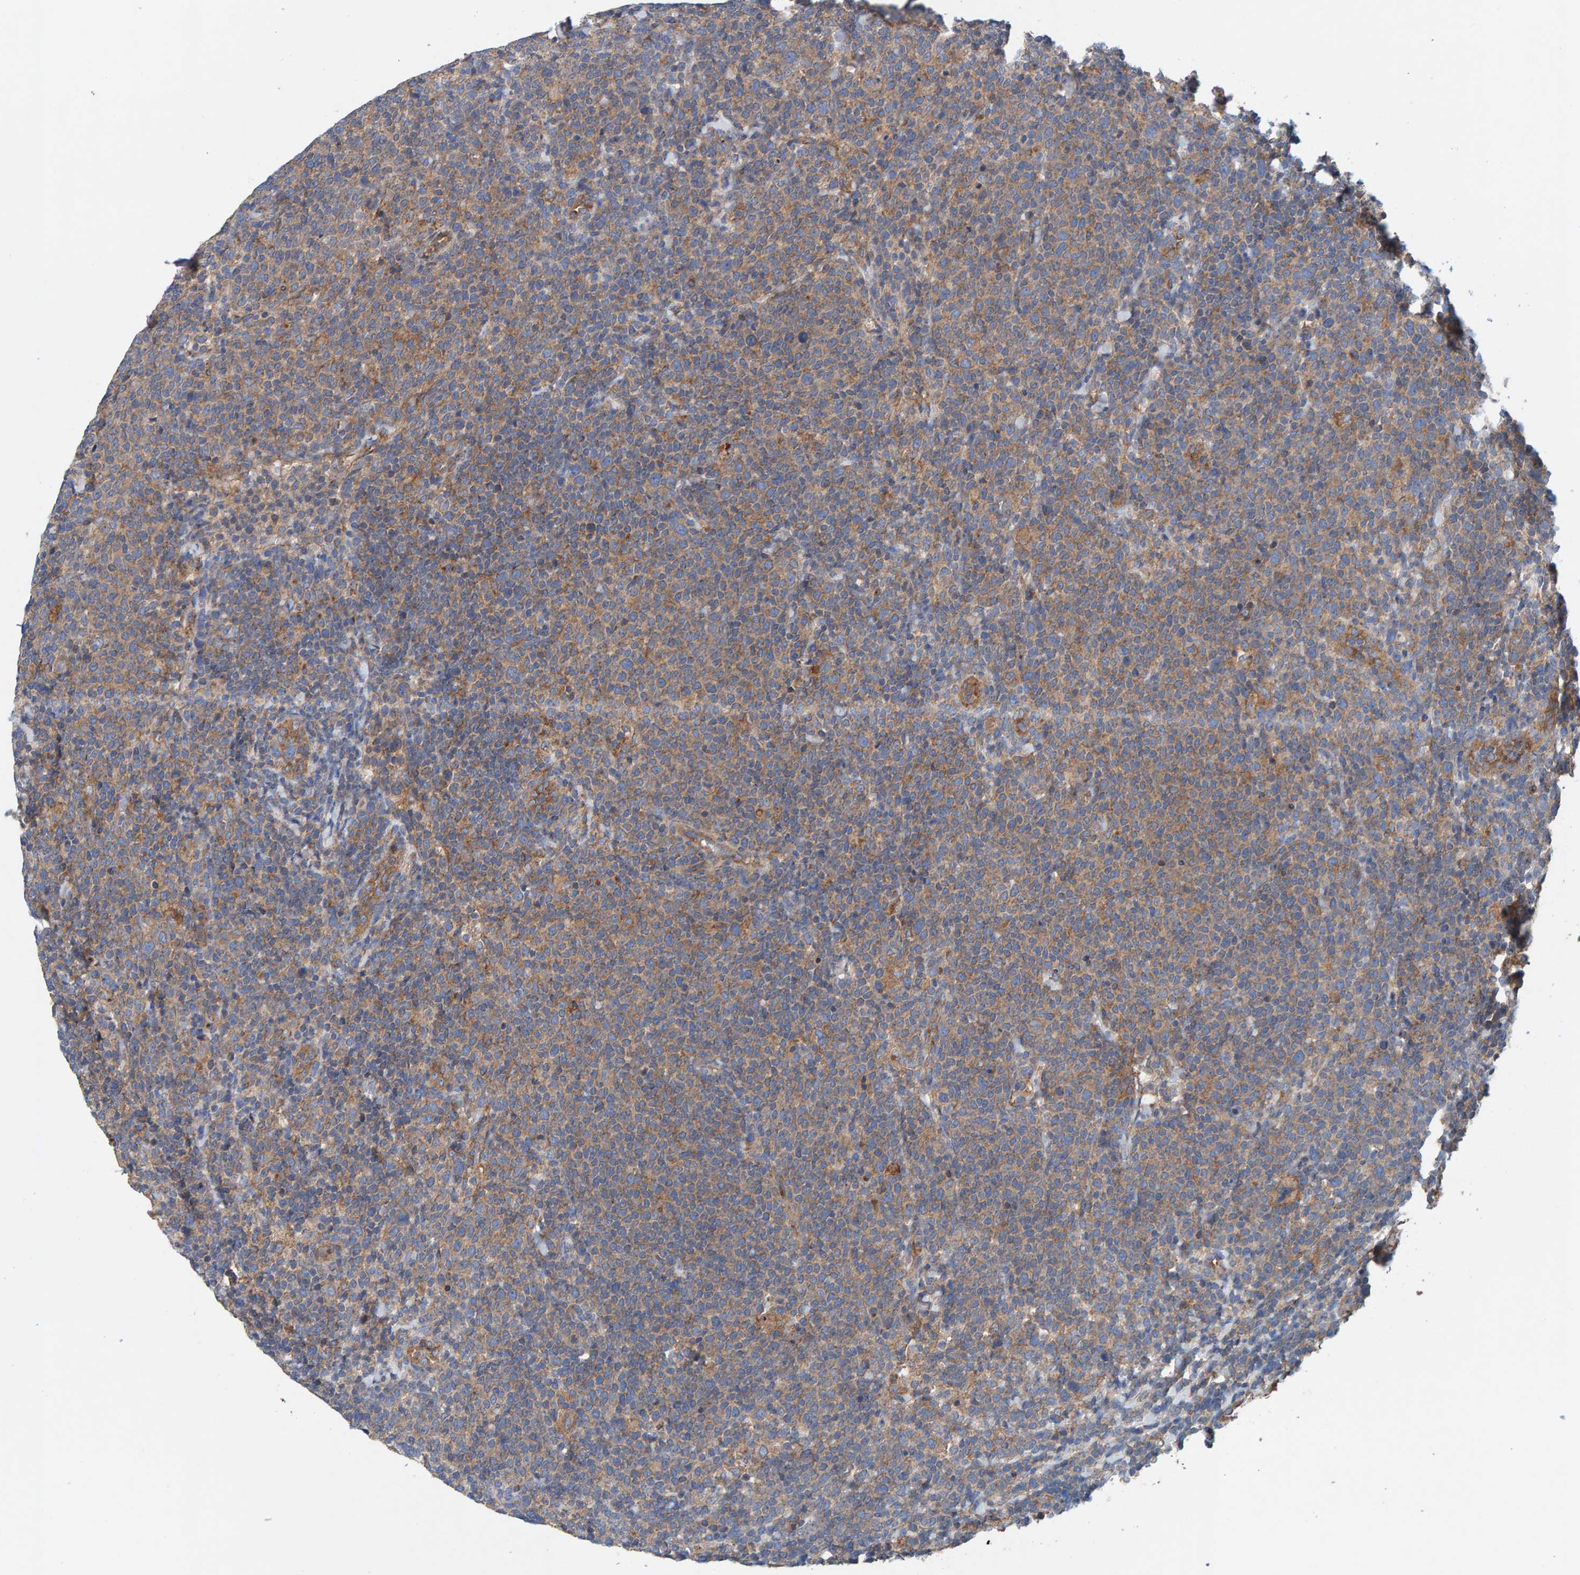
{"staining": {"intensity": "moderate", "quantity": ">75%", "location": "cytoplasmic/membranous"}, "tissue": "lymphoma", "cell_type": "Tumor cells", "image_type": "cancer", "snomed": [{"axis": "morphology", "description": "Malignant lymphoma, non-Hodgkin's type, High grade"}, {"axis": "topography", "description": "Lymph node"}], "caption": "Immunohistochemical staining of lymphoma exhibits medium levels of moderate cytoplasmic/membranous protein expression in about >75% of tumor cells. (DAB = brown stain, brightfield microscopy at high magnification).", "gene": "MKLN1", "patient": {"sex": "male", "age": 61}}